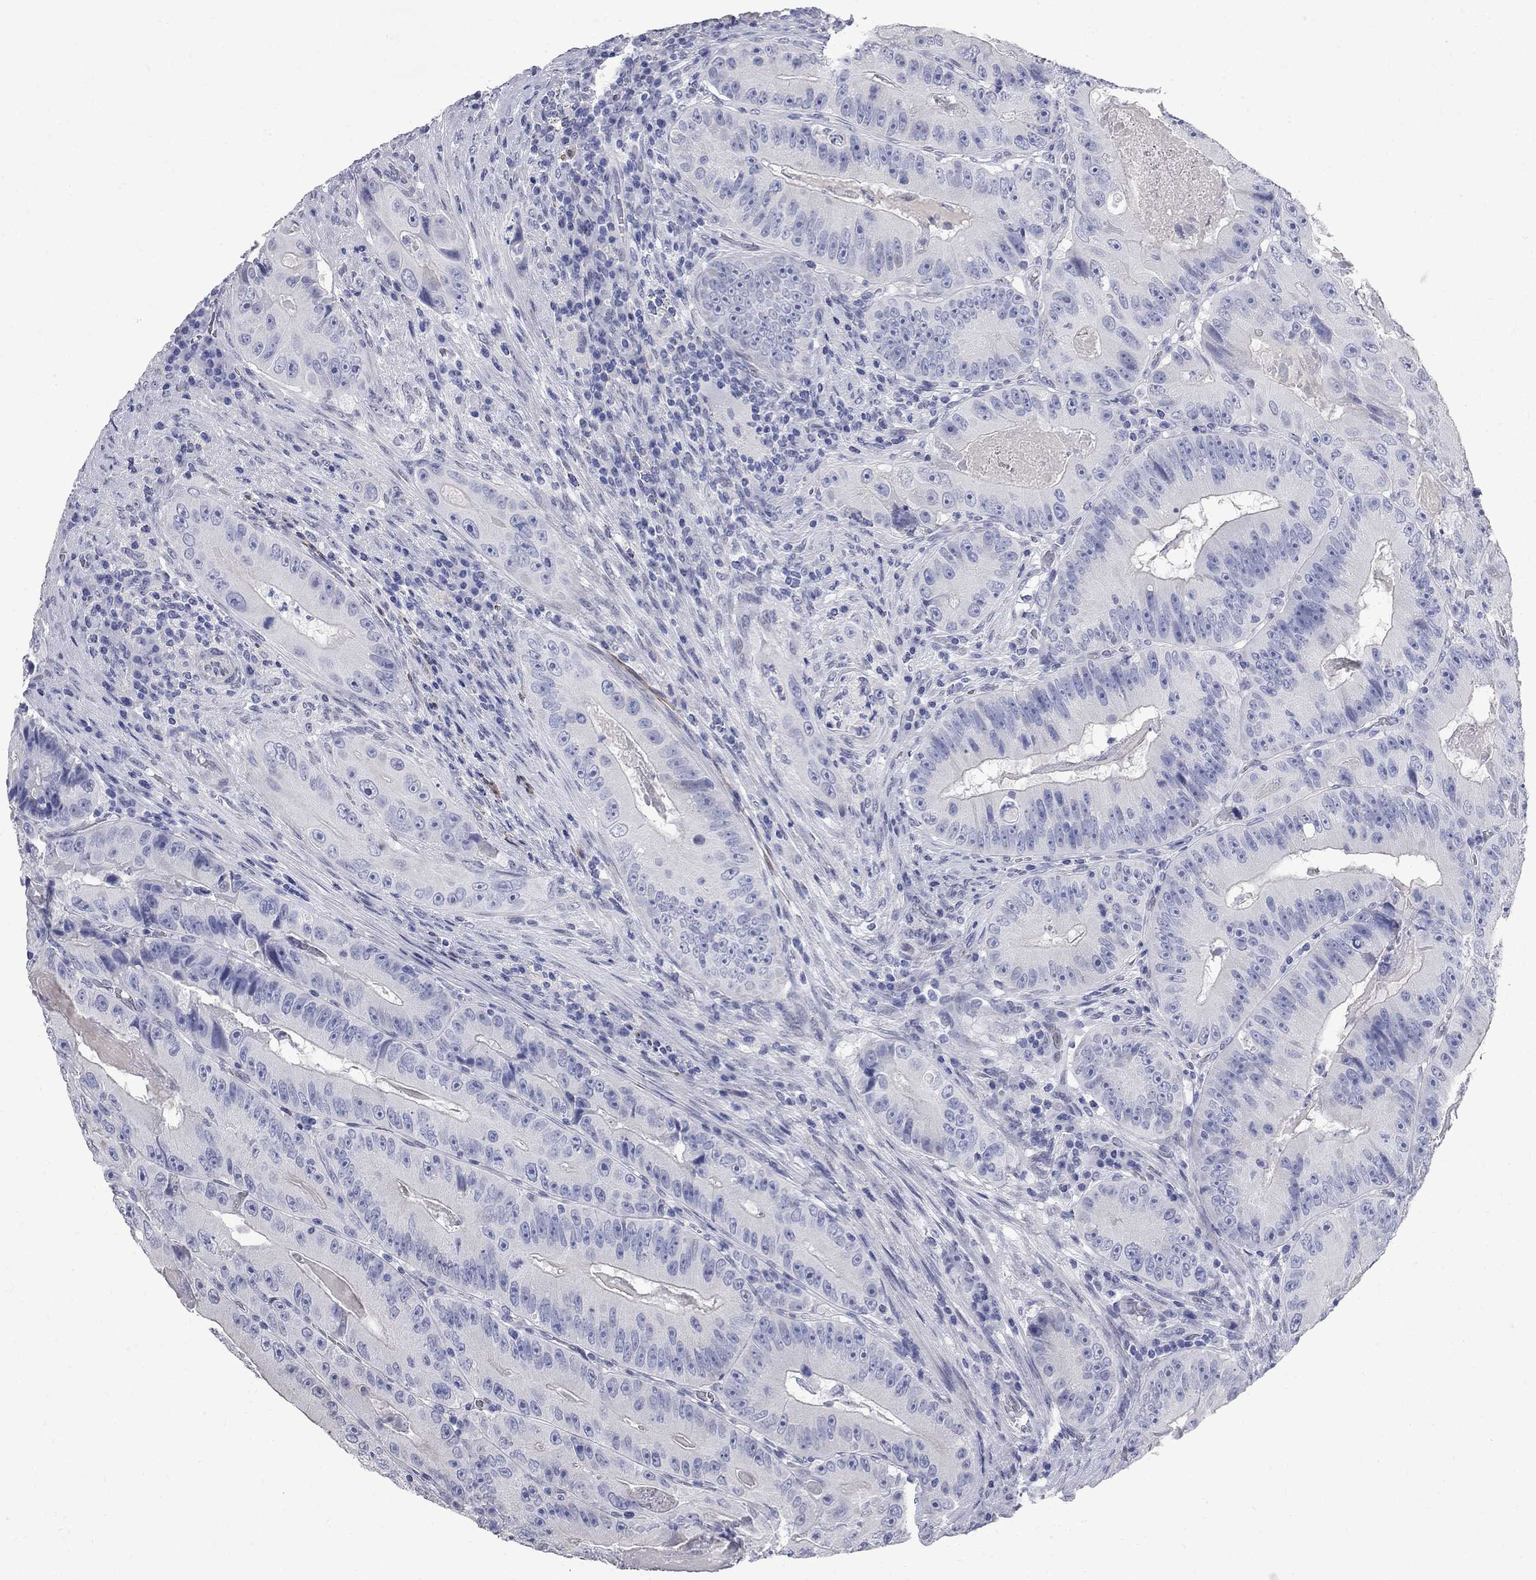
{"staining": {"intensity": "negative", "quantity": "none", "location": "none"}, "tissue": "colorectal cancer", "cell_type": "Tumor cells", "image_type": "cancer", "snomed": [{"axis": "morphology", "description": "Adenocarcinoma, NOS"}, {"axis": "topography", "description": "Colon"}], "caption": "DAB (3,3'-diaminobenzidine) immunohistochemical staining of human colorectal adenocarcinoma exhibits no significant expression in tumor cells. (Stains: DAB (3,3'-diaminobenzidine) immunohistochemistry (IHC) with hematoxylin counter stain, Microscopy: brightfield microscopy at high magnification).", "gene": "BPIFB1", "patient": {"sex": "female", "age": 86}}